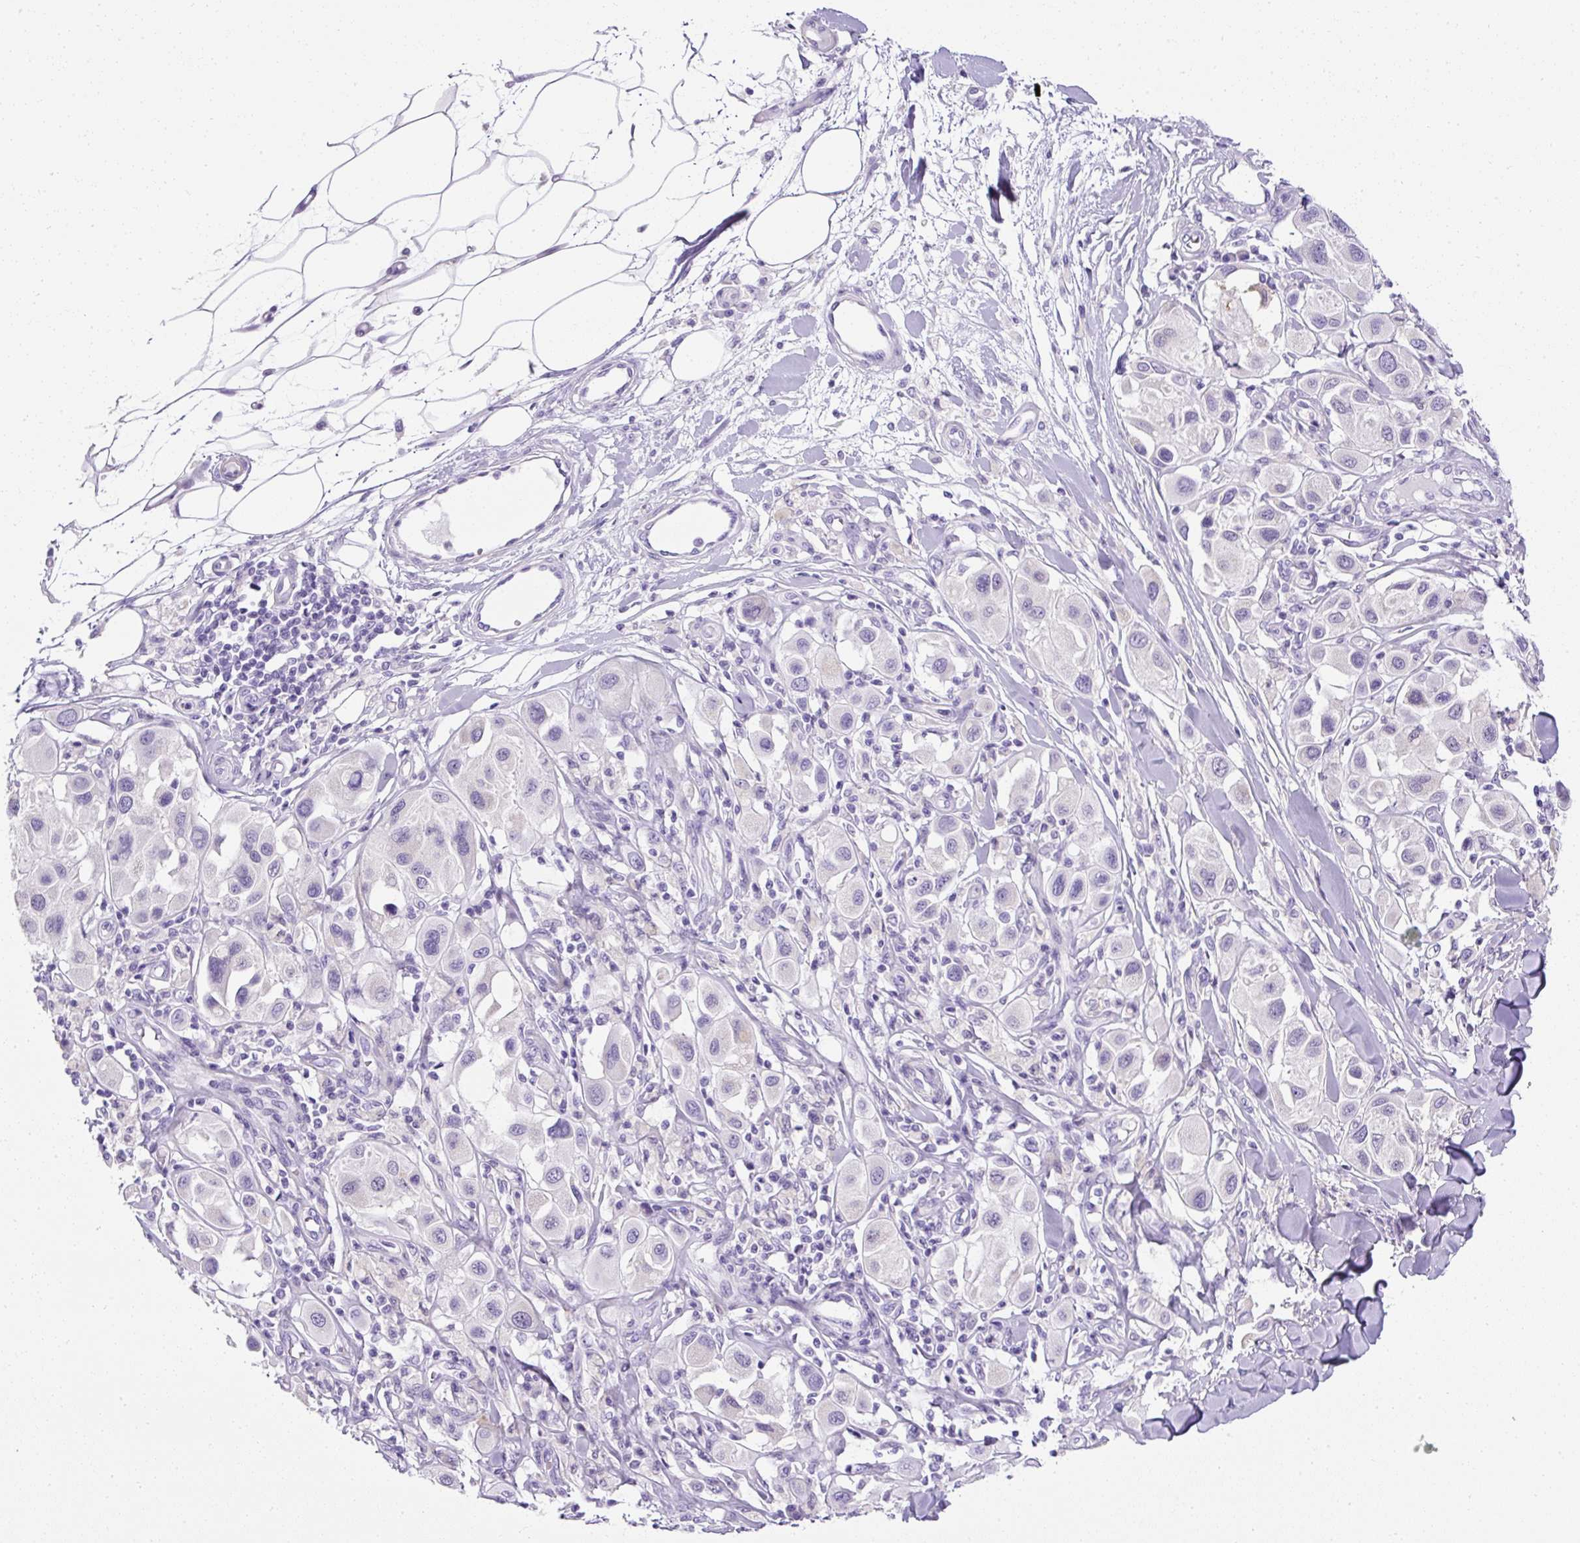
{"staining": {"intensity": "negative", "quantity": "none", "location": "none"}, "tissue": "melanoma", "cell_type": "Tumor cells", "image_type": "cancer", "snomed": [{"axis": "morphology", "description": "Malignant melanoma, Metastatic site"}, {"axis": "topography", "description": "Skin"}], "caption": "A photomicrograph of human malignant melanoma (metastatic site) is negative for staining in tumor cells. (Brightfield microscopy of DAB IHC at high magnification).", "gene": "C2CD4C", "patient": {"sex": "male", "age": 41}}